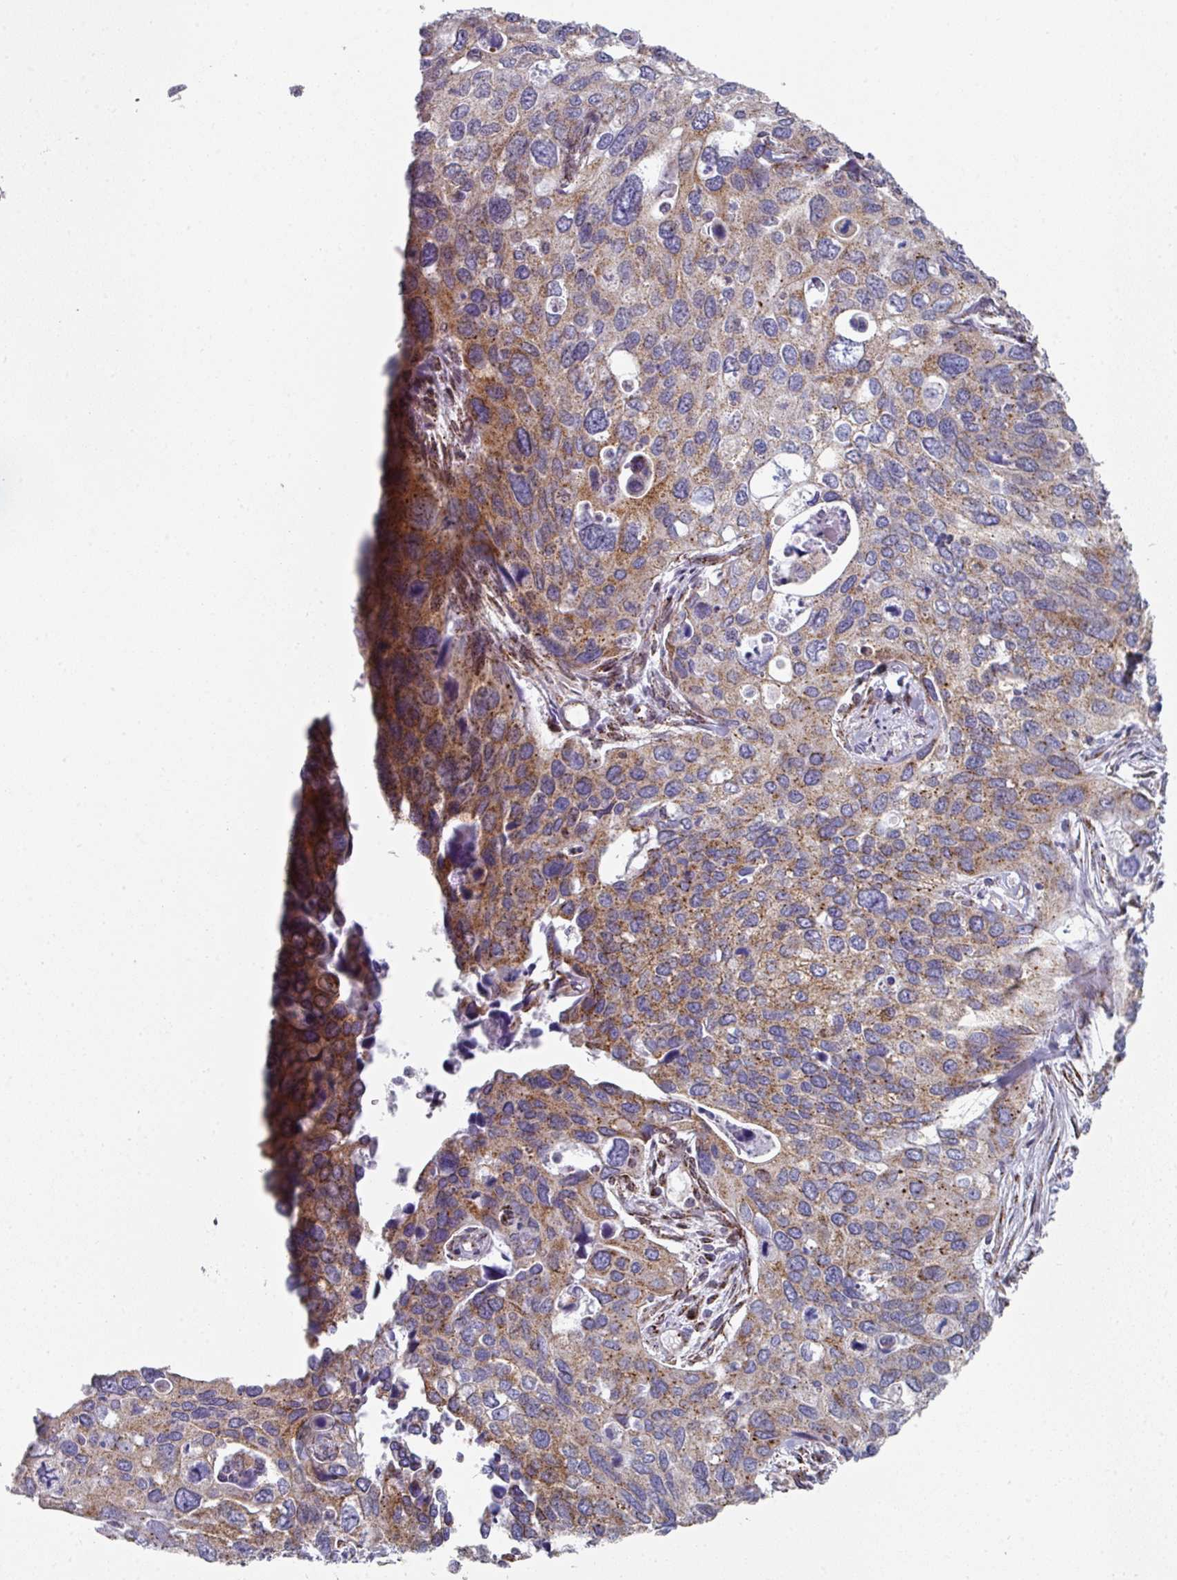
{"staining": {"intensity": "moderate", "quantity": ">75%", "location": "cytoplasmic/membranous"}, "tissue": "cervical cancer", "cell_type": "Tumor cells", "image_type": "cancer", "snomed": [{"axis": "morphology", "description": "Squamous cell carcinoma, NOS"}, {"axis": "topography", "description": "Cervix"}], "caption": "This micrograph exhibits cervical cancer stained with immunohistochemistry to label a protein in brown. The cytoplasmic/membranous of tumor cells show moderate positivity for the protein. Nuclei are counter-stained blue.", "gene": "CCDC85B", "patient": {"sex": "female", "age": 55}}